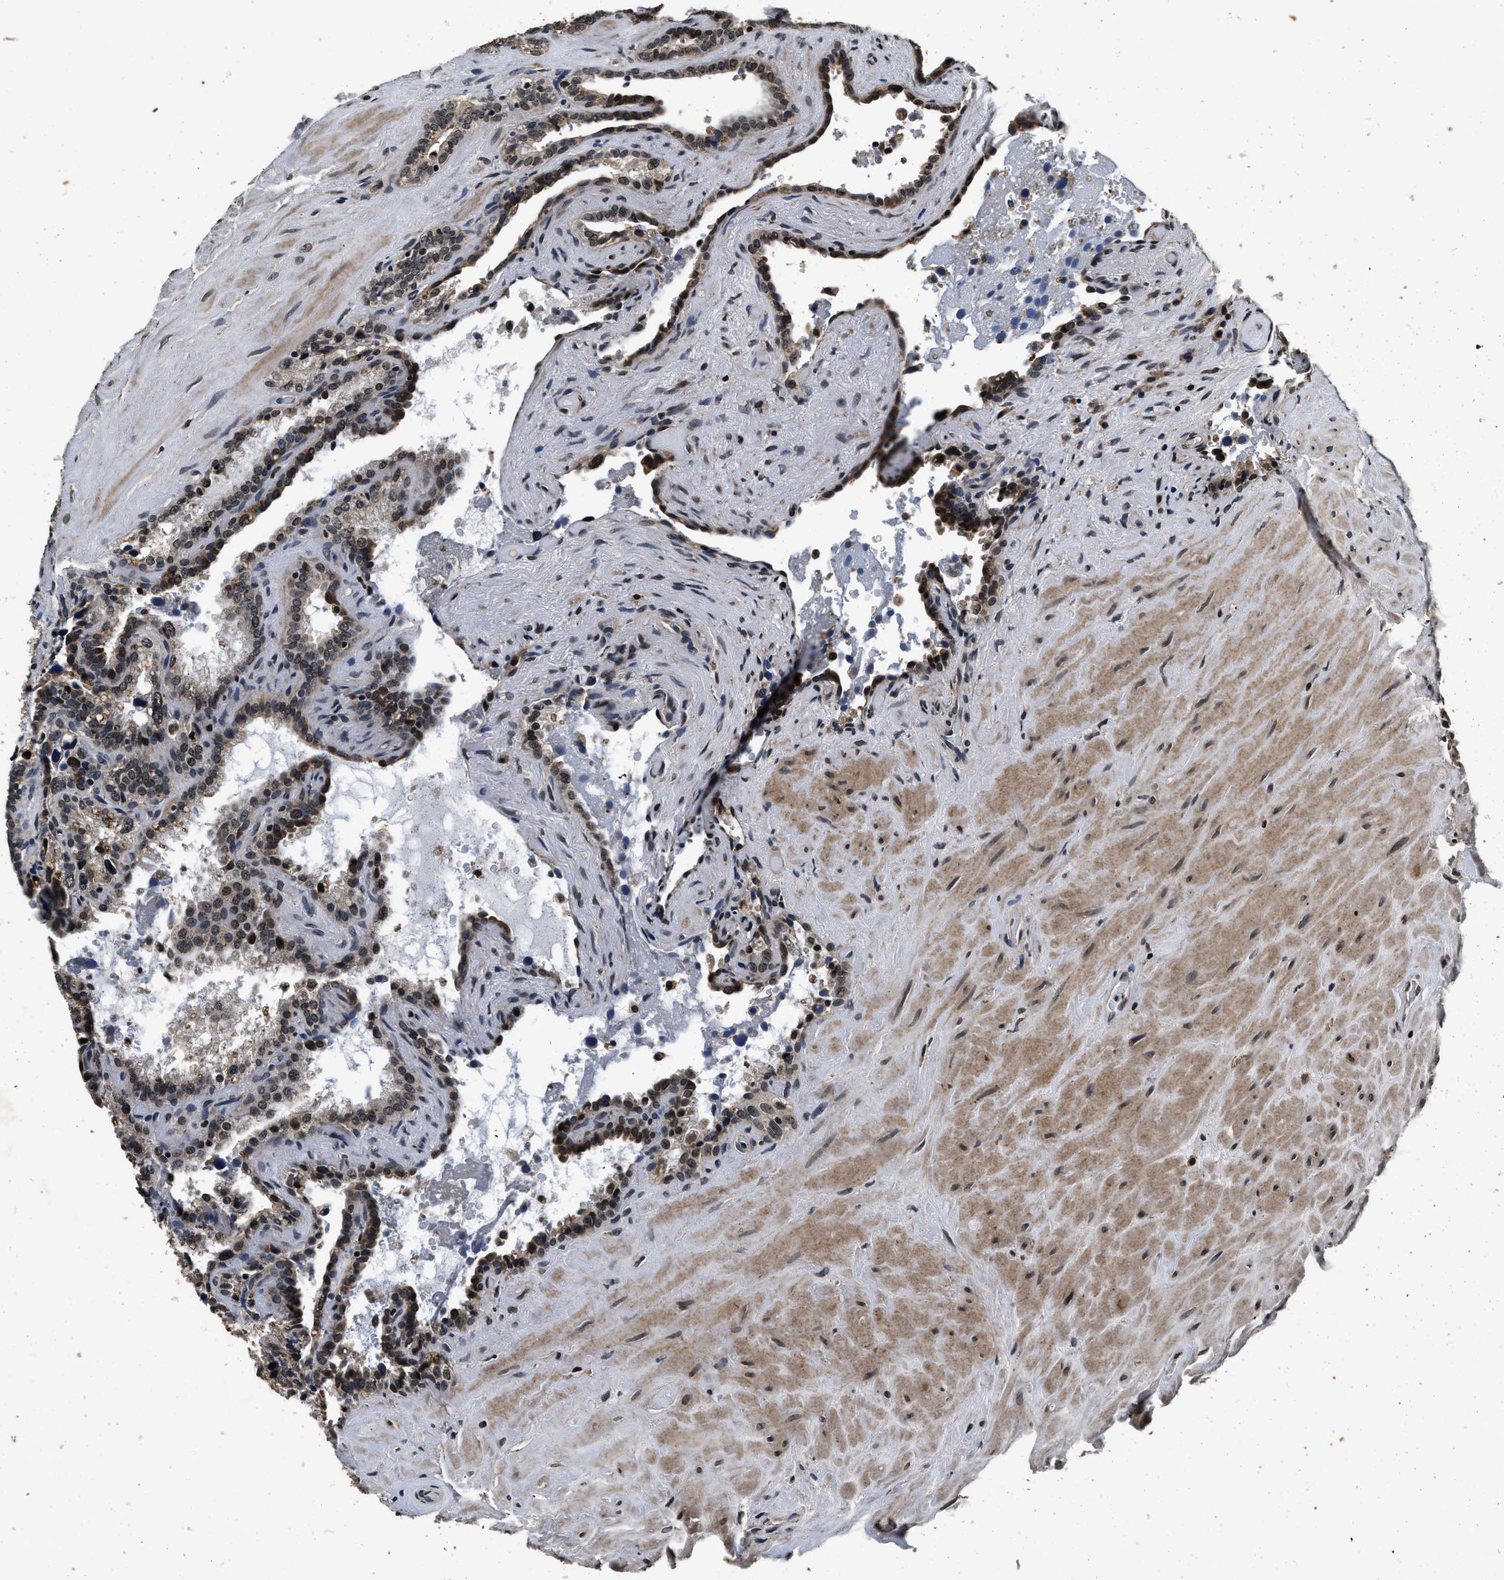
{"staining": {"intensity": "moderate", "quantity": "25%-75%", "location": "cytoplasmic/membranous,nuclear"}, "tissue": "seminal vesicle", "cell_type": "Glandular cells", "image_type": "normal", "snomed": [{"axis": "morphology", "description": "Normal tissue, NOS"}, {"axis": "topography", "description": "Seminal veicle"}], "caption": "This micrograph demonstrates normal seminal vesicle stained with IHC to label a protein in brown. The cytoplasmic/membranous,nuclear of glandular cells show moderate positivity for the protein. Nuclei are counter-stained blue.", "gene": "CSTF1", "patient": {"sex": "male", "age": 68}}